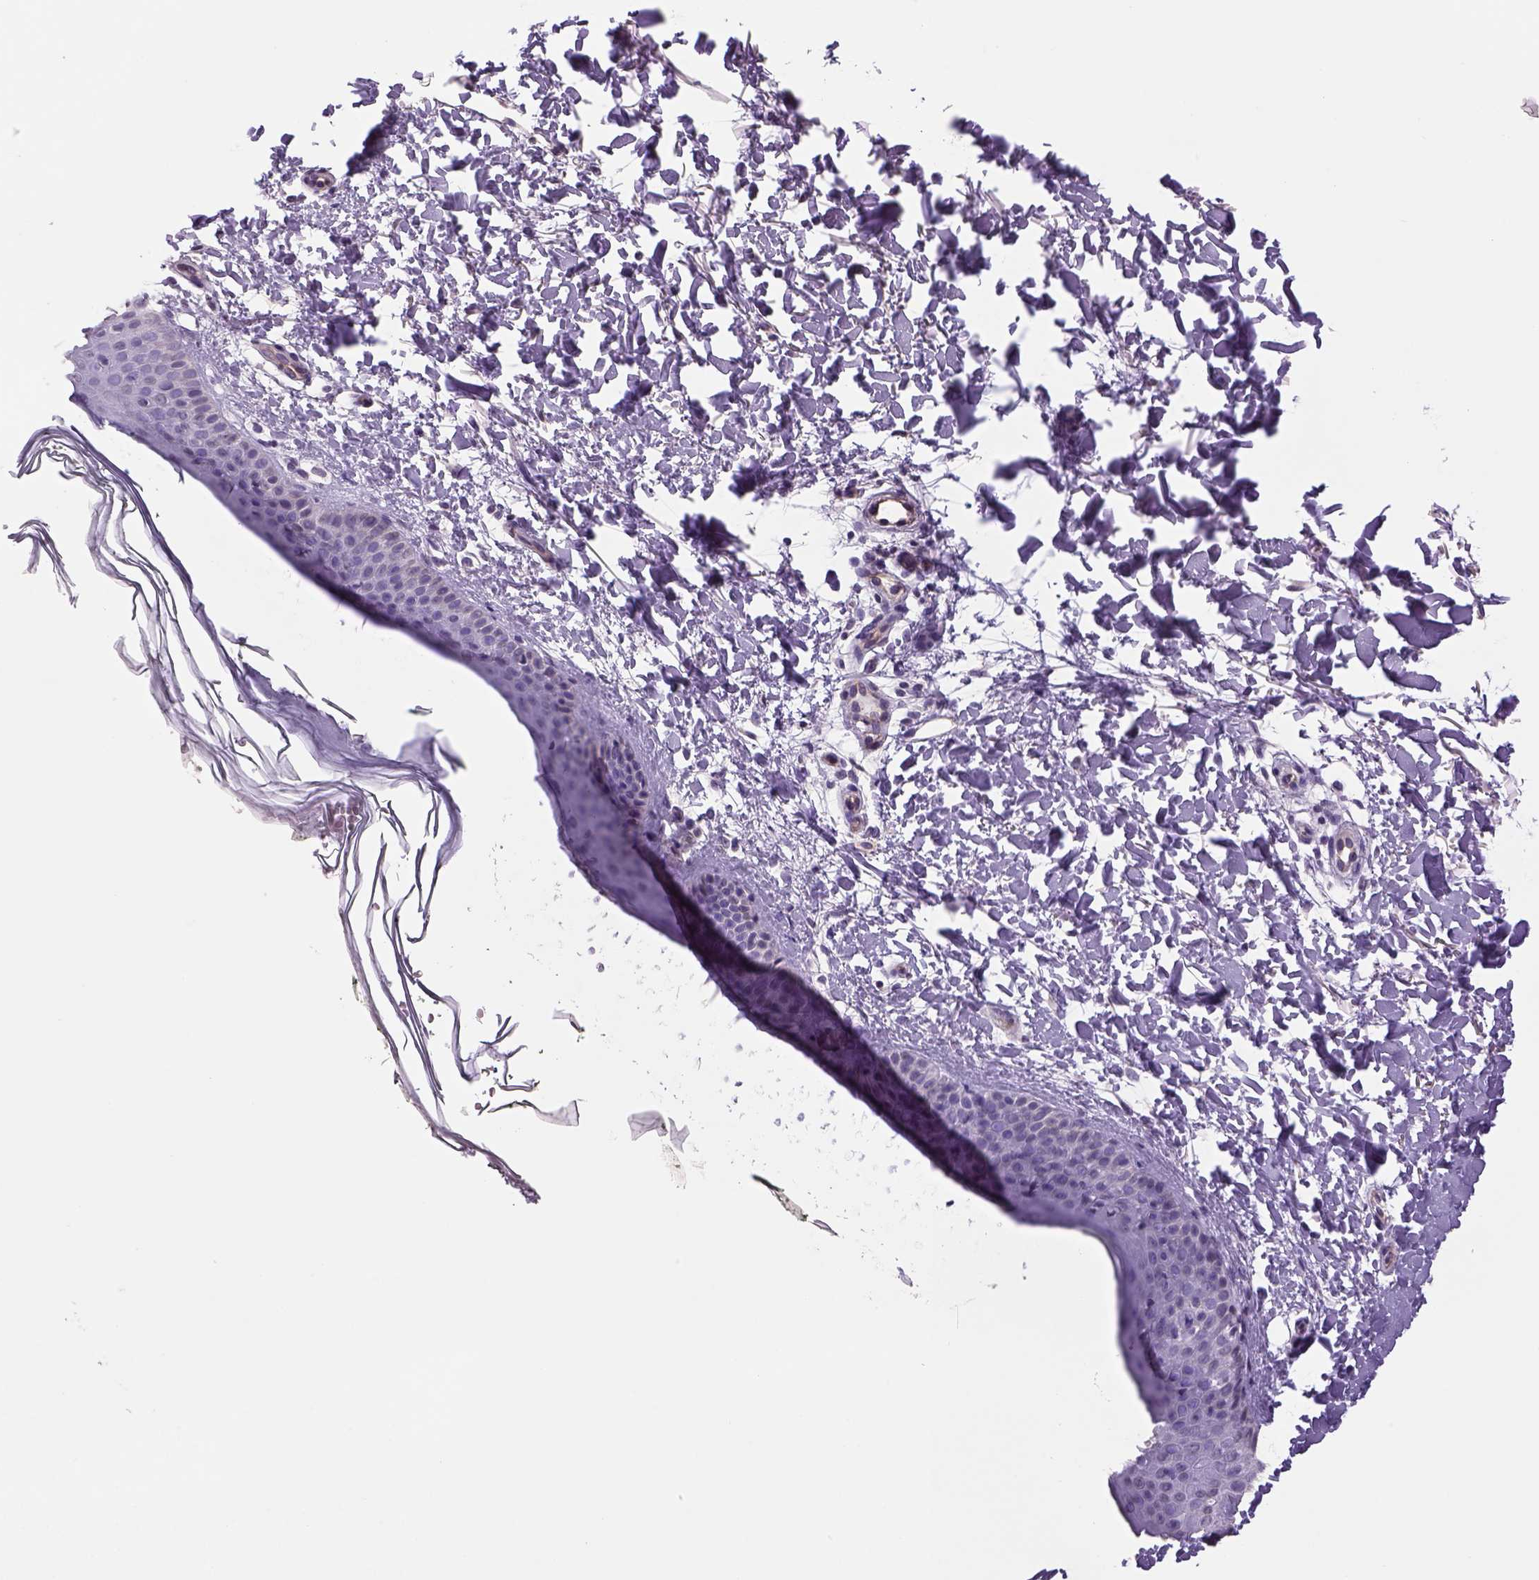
{"staining": {"intensity": "negative", "quantity": "none", "location": "none"}, "tissue": "skin", "cell_type": "Fibroblasts", "image_type": "normal", "snomed": [{"axis": "morphology", "description": "Normal tissue, NOS"}, {"axis": "topography", "description": "Skin"}], "caption": "IHC photomicrograph of unremarkable skin: human skin stained with DAB demonstrates no significant protein positivity in fibroblasts. The staining is performed using DAB (3,3'-diaminobenzidine) brown chromogen with nuclei counter-stained in using hematoxylin.", "gene": "PRRT1", "patient": {"sex": "female", "age": 62}}